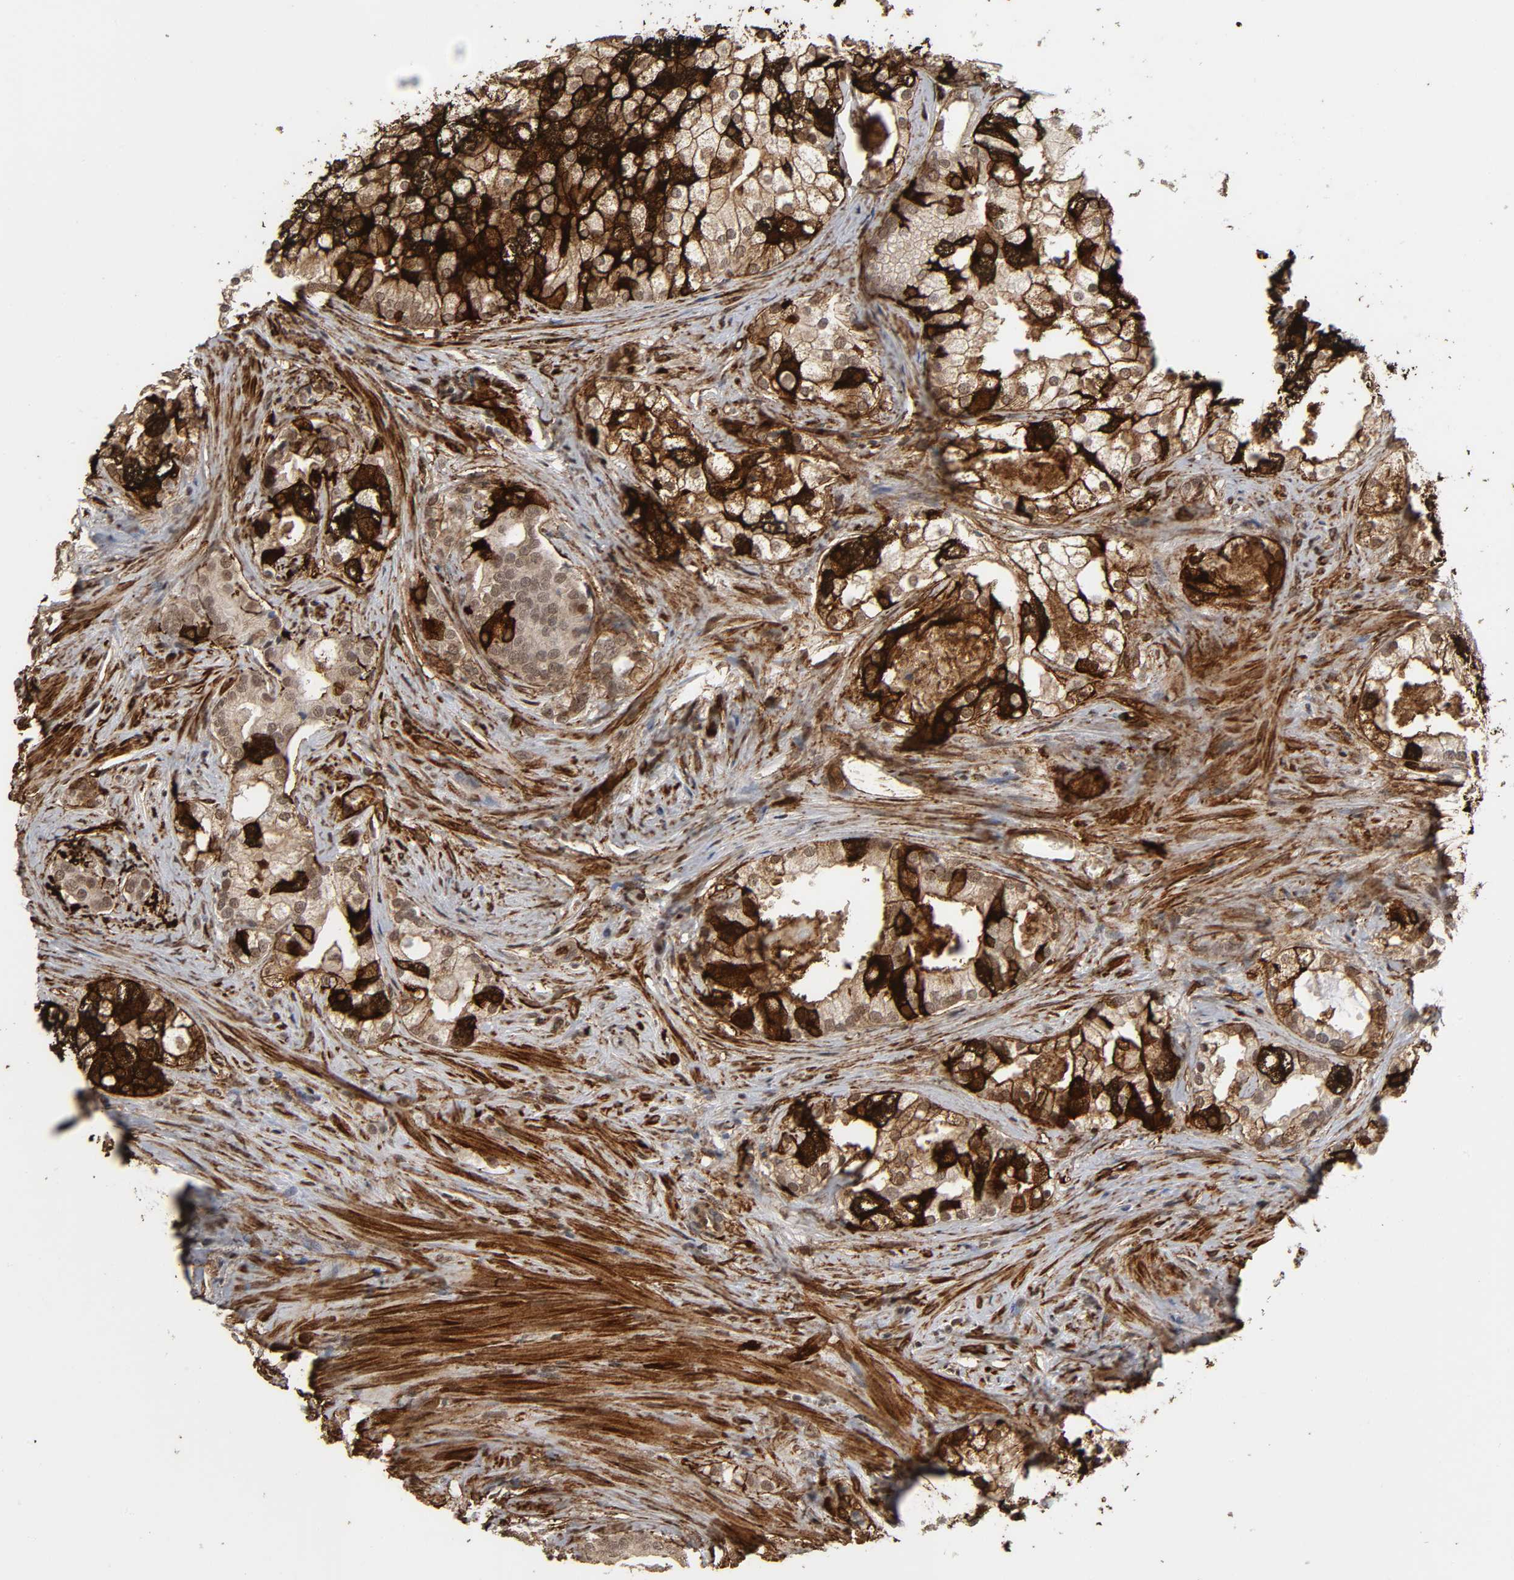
{"staining": {"intensity": "strong", "quantity": "25%-75%", "location": "cytoplasmic/membranous,nuclear"}, "tissue": "prostate cancer", "cell_type": "Tumor cells", "image_type": "cancer", "snomed": [{"axis": "morphology", "description": "Adenocarcinoma, Low grade"}, {"axis": "topography", "description": "Prostate"}], "caption": "Brown immunohistochemical staining in prostate cancer displays strong cytoplasmic/membranous and nuclear expression in about 25%-75% of tumor cells.", "gene": "AHNAK2", "patient": {"sex": "male", "age": 58}}